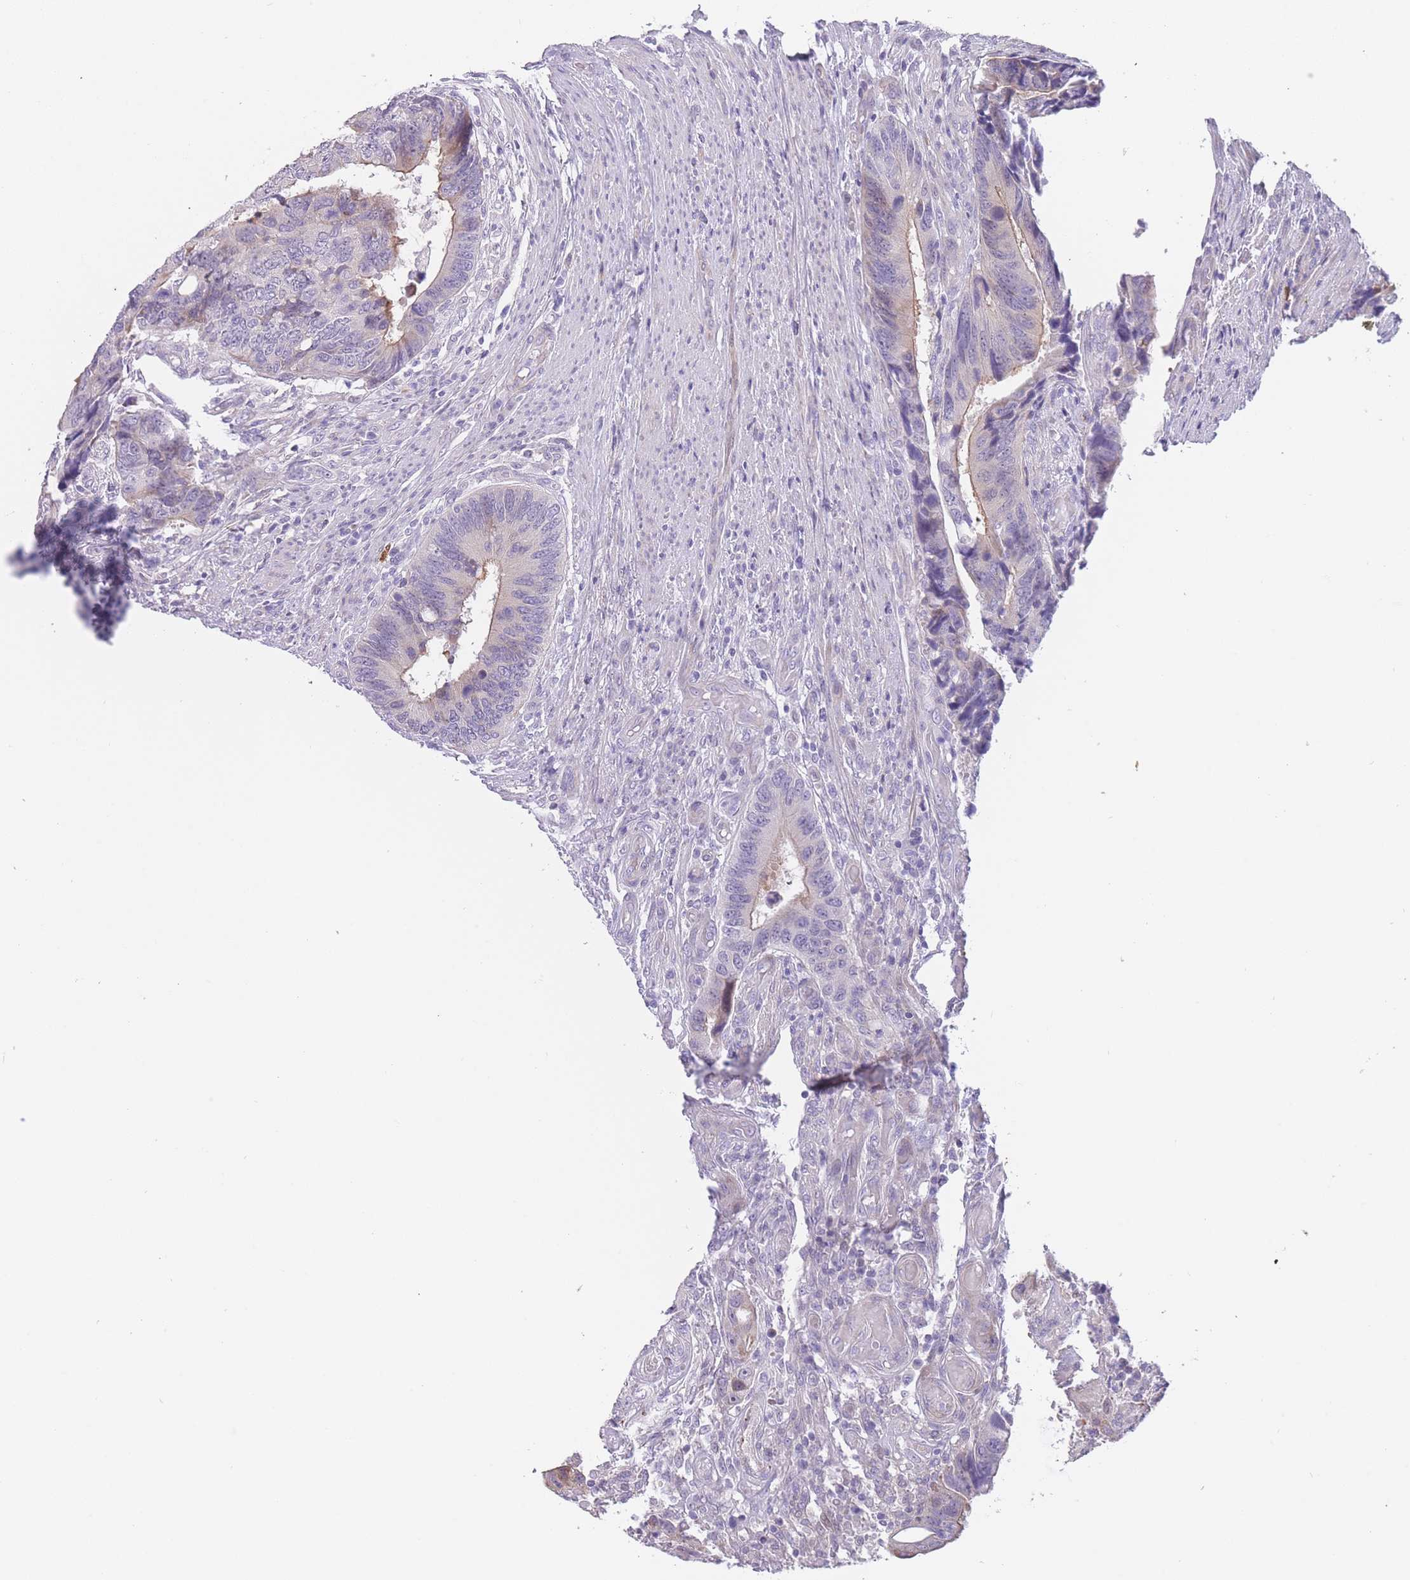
{"staining": {"intensity": "negative", "quantity": "none", "location": "none"}, "tissue": "colorectal cancer", "cell_type": "Tumor cells", "image_type": "cancer", "snomed": [{"axis": "morphology", "description": "Adenocarcinoma, NOS"}, {"axis": "topography", "description": "Colon"}], "caption": "High magnification brightfield microscopy of colorectal cancer (adenocarcinoma) stained with DAB (3,3'-diaminobenzidine) (brown) and counterstained with hematoxylin (blue): tumor cells show no significant expression.", "gene": "IMPG1", "patient": {"sex": "male", "age": 87}}